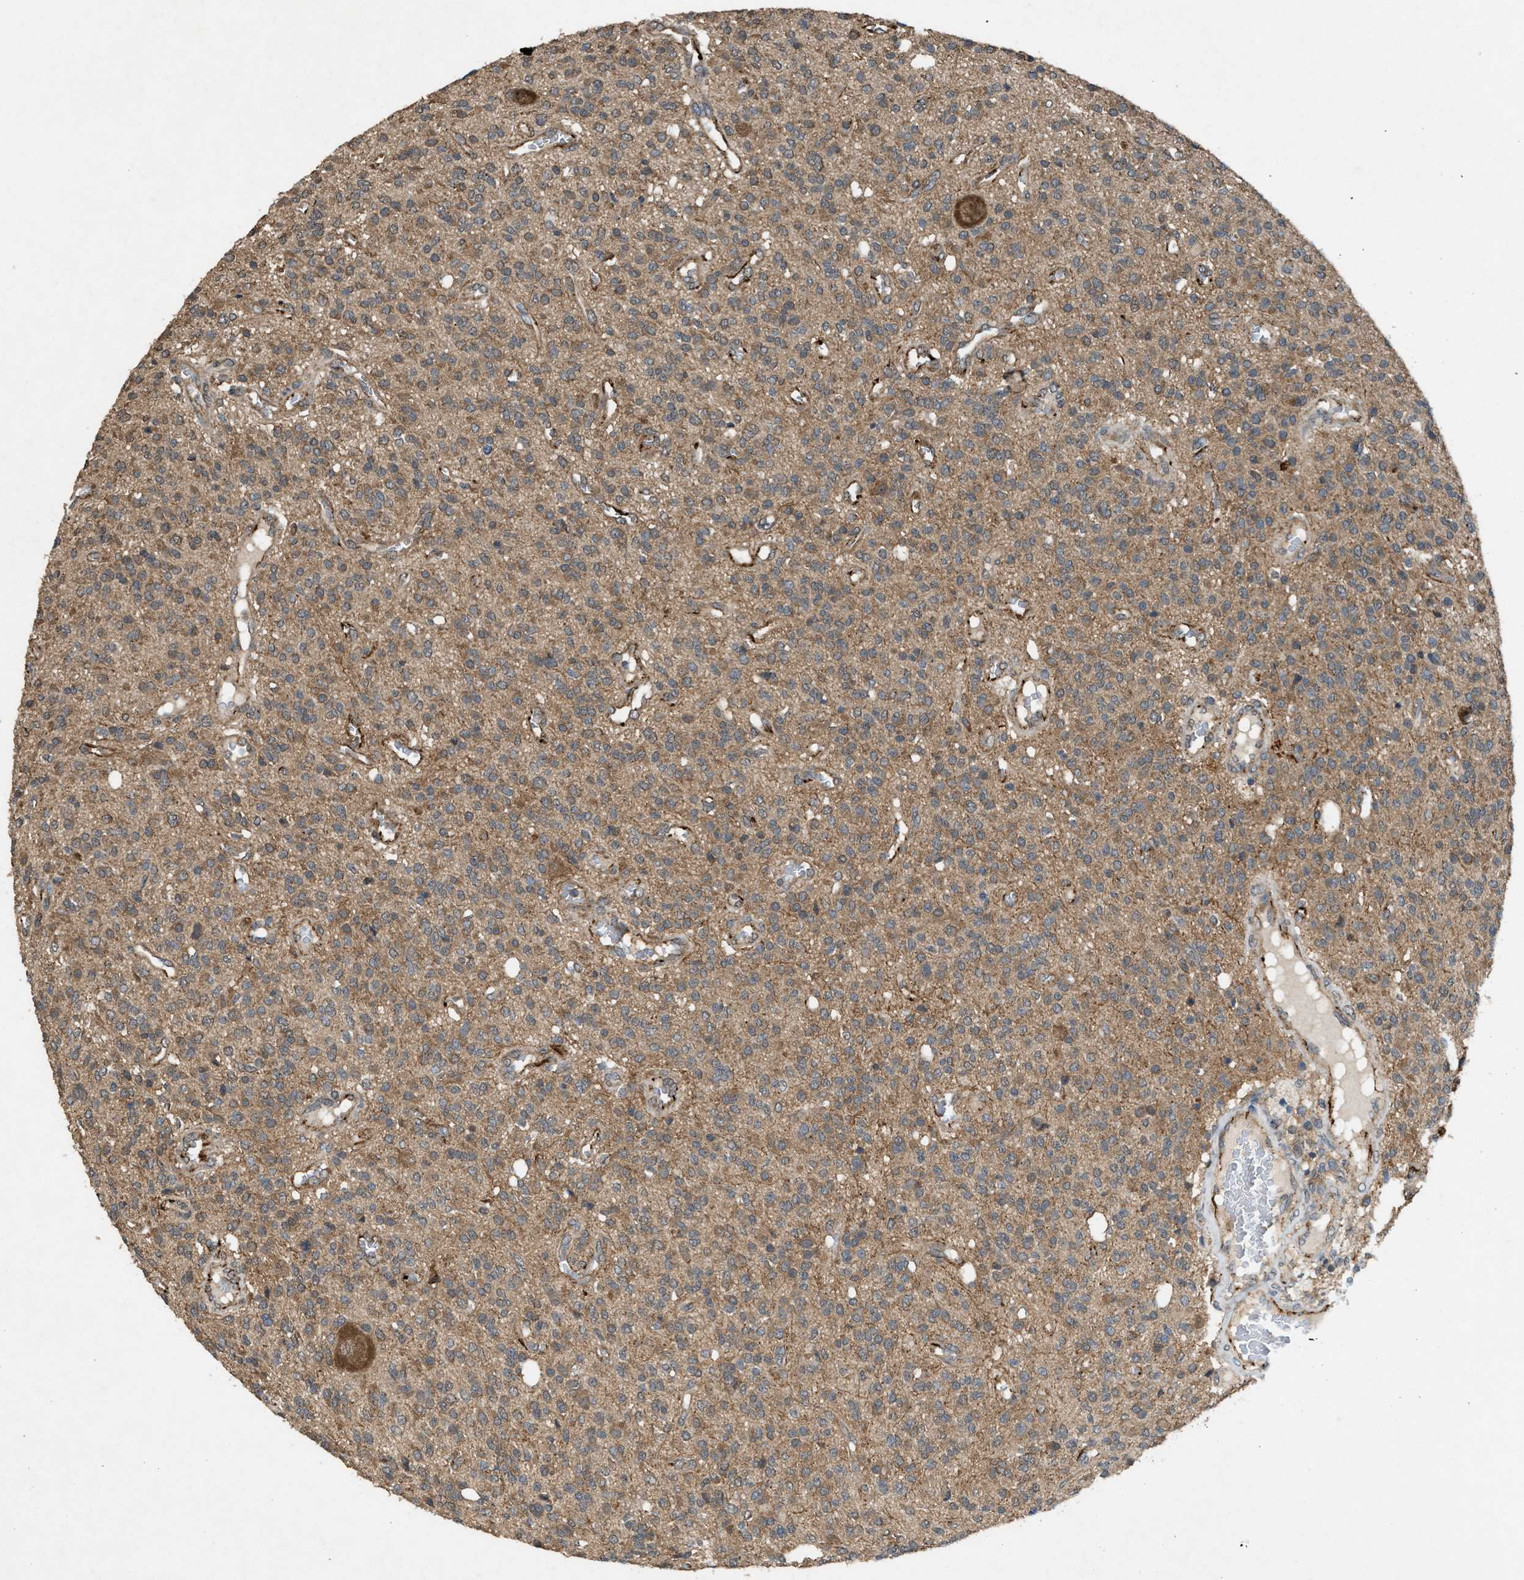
{"staining": {"intensity": "moderate", "quantity": ">75%", "location": "cytoplasmic/membranous"}, "tissue": "glioma", "cell_type": "Tumor cells", "image_type": "cancer", "snomed": [{"axis": "morphology", "description": "Glioma, malignant, High grade"}, {"axis": "topography", "description": "Brain"}], "caption": "The photomicrograph displays immunohistochemical staining of malignant glioma (high-grade). There is moderate cytoplasmic/membranous staining is identified in about >75% of tumor cells. (Stains: DAB (3,3'-diaminobenzidine) in brown, nuclei in blue, Microscopy: brightfield microscopy at high magnification).", "gene": "ARHGEF5", "patient": {"sex": "male", "age": 34}}